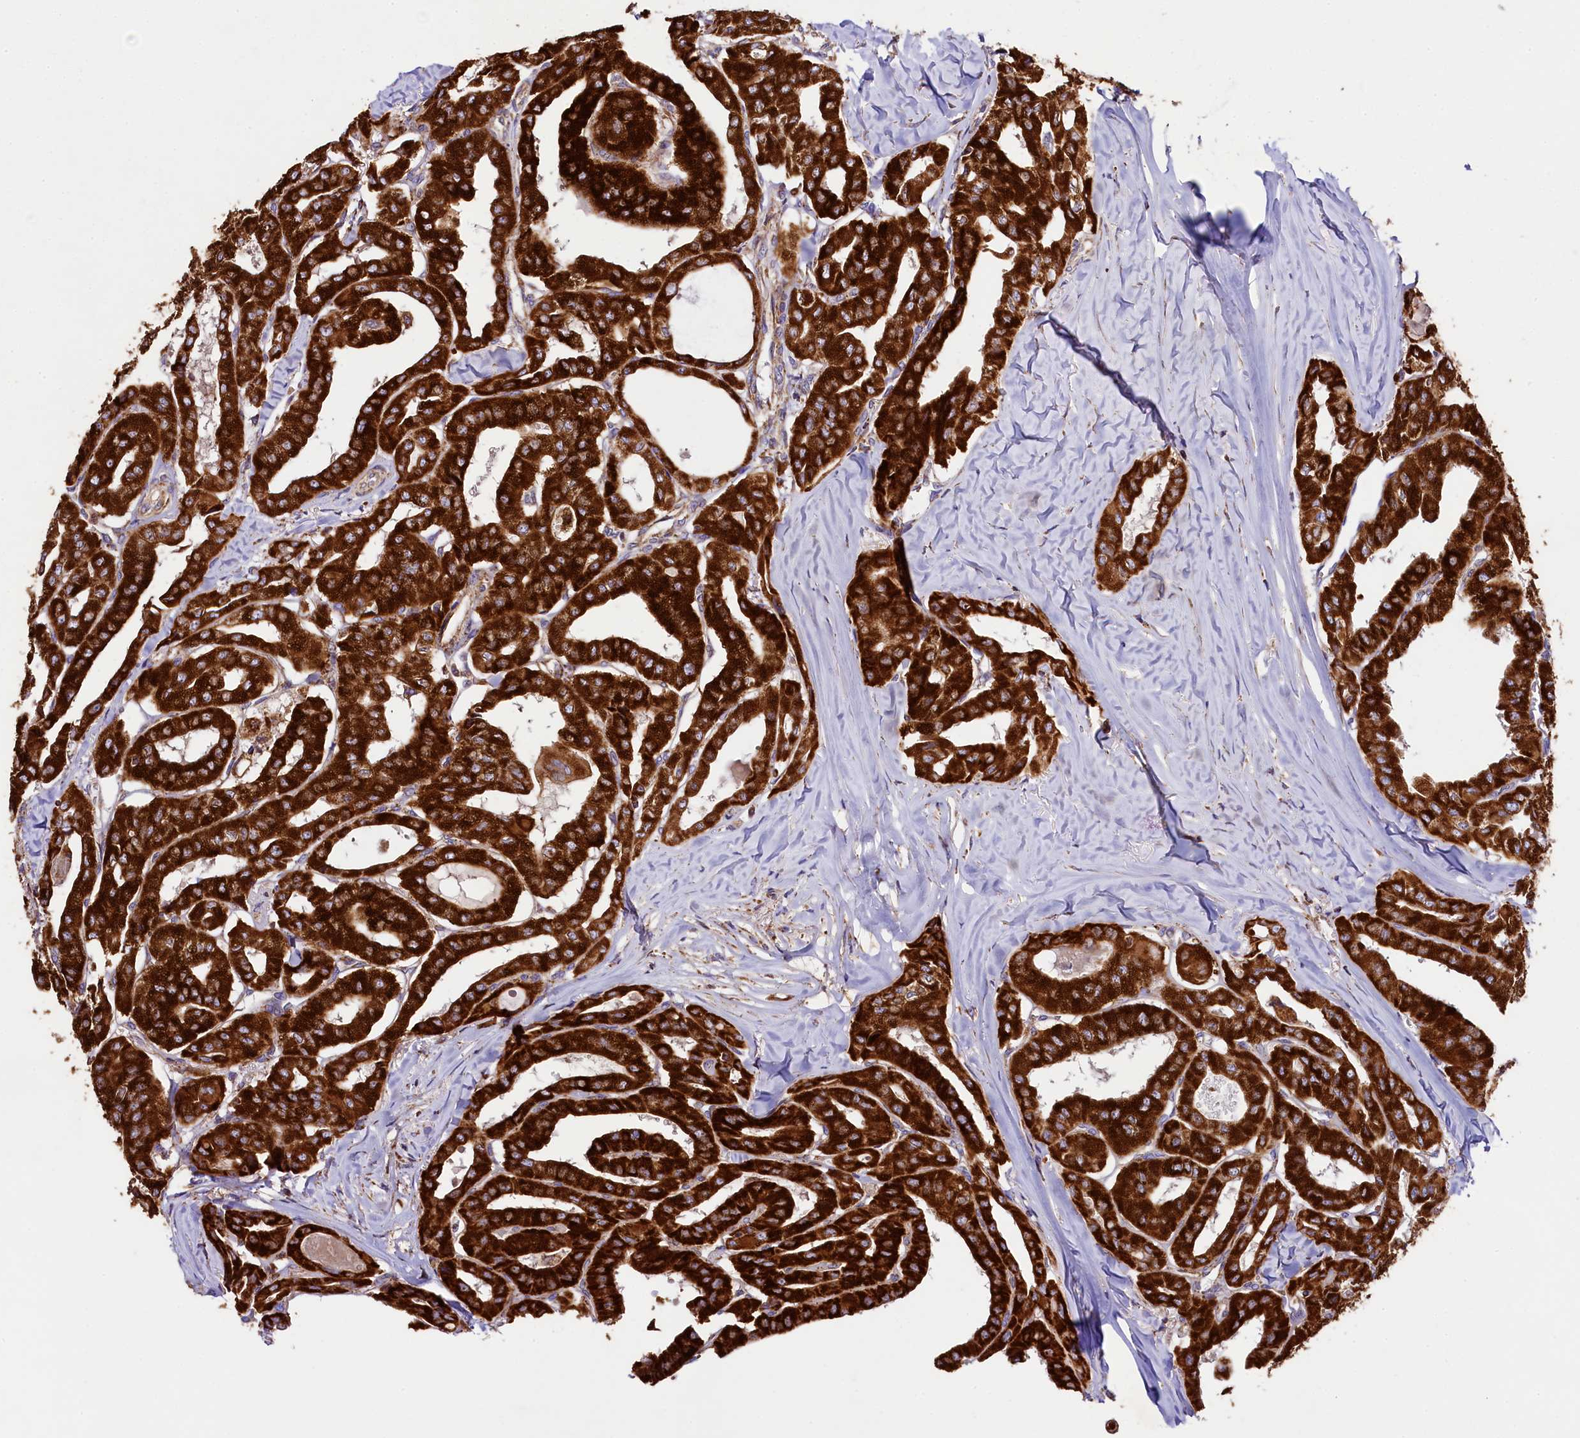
{"staining": {"intensity": "strong", "quantity": ">75%", "location": "cytoplasmic/membranous"}, "tissue": "thyroid cancer", "cell_type": "Tumor cells", "image_type": "cancer", "snomed": [{"axis": "morphology", "description": "Papillary adenocarcinoma, NOS"}, {"axis": "topography", "description": "Thyroid gland"}], "caption": "A brown stain labels strong cytoplasmic/membranous positivity of a protein in thyroid papillary adenocarcinoma tumor cells.", "gene": "CLYBL", "patient": {"sex": "female", "age": 59}}